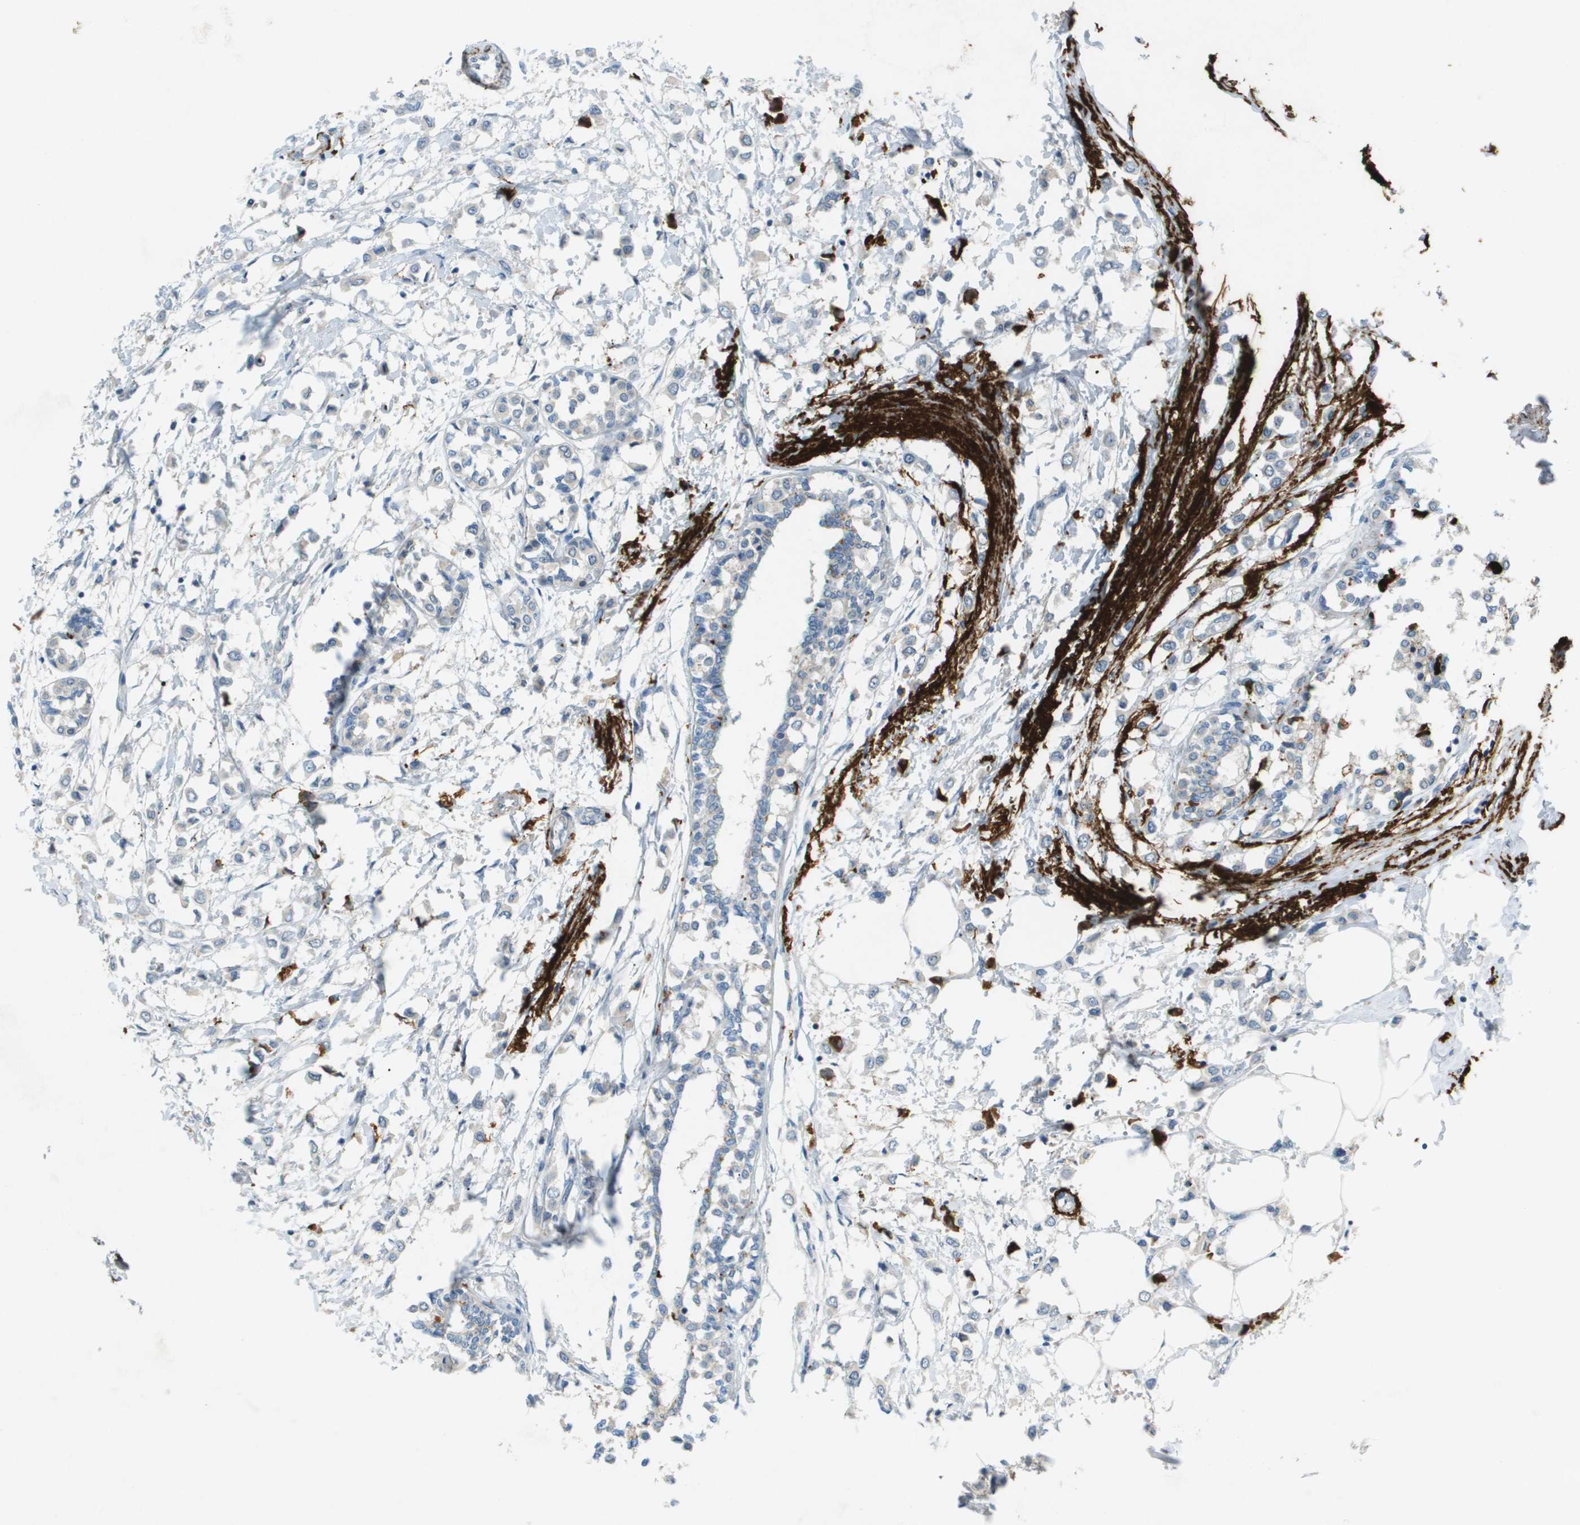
{"staining": {"intensity": "negative", "quantity": "none", "location": "none"}, "tissue": "breast cancer", "cell_type": "Tumor cells", "image_type": "cancer", "snomed": [{"axis": "morphology", "description": "Lobular carcinoma"}, {"axis": "topography", "description": "Breast"}], "caption": "Immunohistochemistry (IHC) image of neoplastic tissue: breast lobular carcinoma stained with DAB (3,3'-diaminobenzidine) reveals no significant protein expression in tumor cells.", "gene": "VTN", "patient": {"sex": "female", "age": 51}}